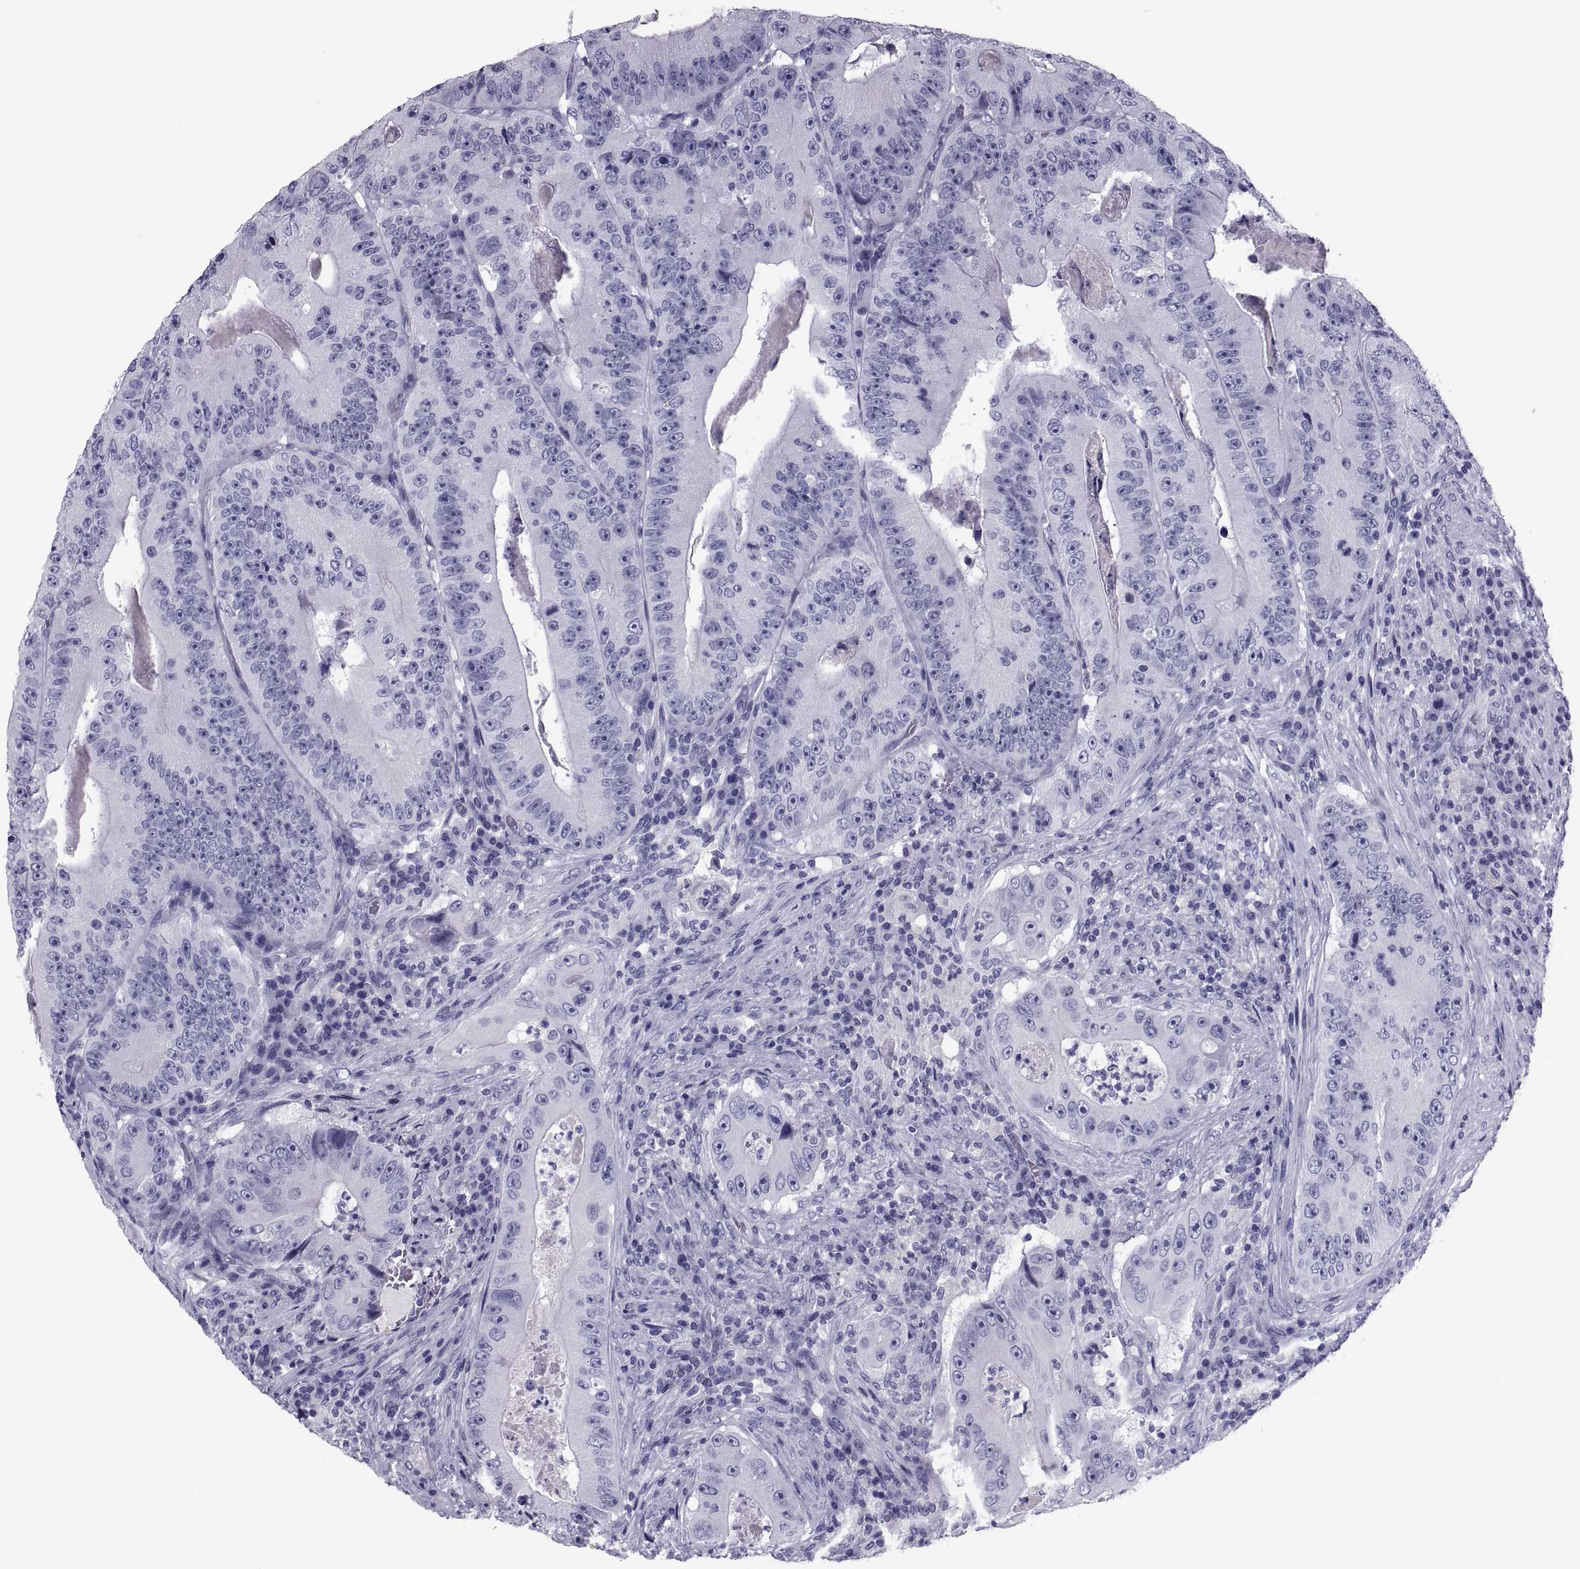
{"staining": {"intensity": "negative", "quantity": "none", "location": "none"}, "tissue": "colorectal cancer", "cell_type": "Tumor cells", "image_type": "cancer", "snomed": [{"axis": "morphology", "description": "Adenocarcinoma, NOS"}, {"axis": "topography", "description": "Colon"}], "caption": "Immunohistochemistry histopathology image of neoplastic tissue: colorectal cancer (adenocarcinoma) stained with DAB (3,3'-diaminobenzidine) demonstrates no significant protein expression in tumor cells.", "gene": "CRISP1", "patient": {"sex": "female", "age": 86}}